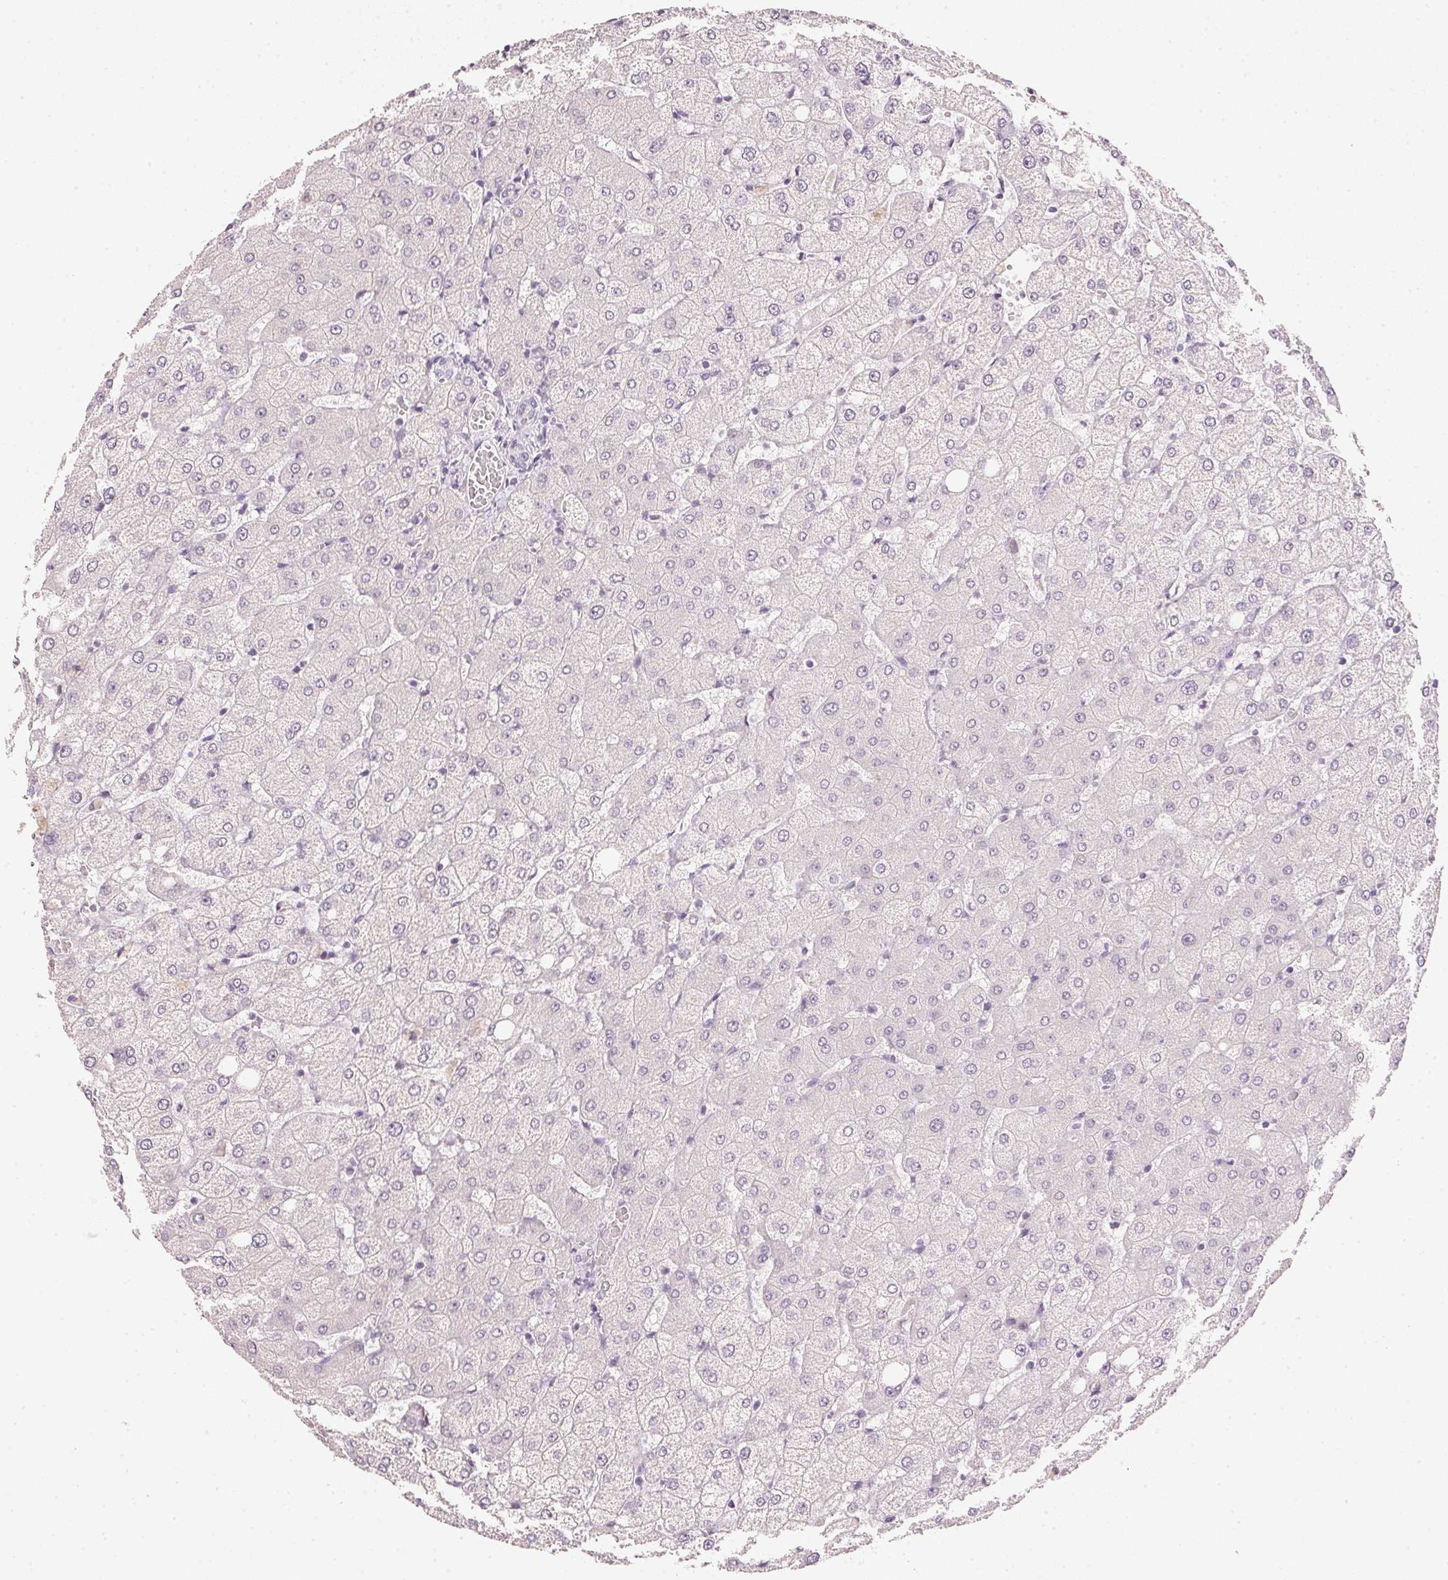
{"staining": {"intensity": "negative", "quantity": "none", "location": "none"}, "tissue": "liver", "cell_type": "Cholangiocytes", "image_type": "normal", "snomed": [{"axis": "morphology", "description": "Normal tissue, NOS"}, {"axis": "topography", "description": "Liver"}], "caption": "Cholangiocytes show no significant protein positivity in unremarkable liver. (DAB (3,3'-diaminobenzidine) IHC, high magnification).", "gene": "IGFBP1", "patient": {"sex": "female", "age": 54}}